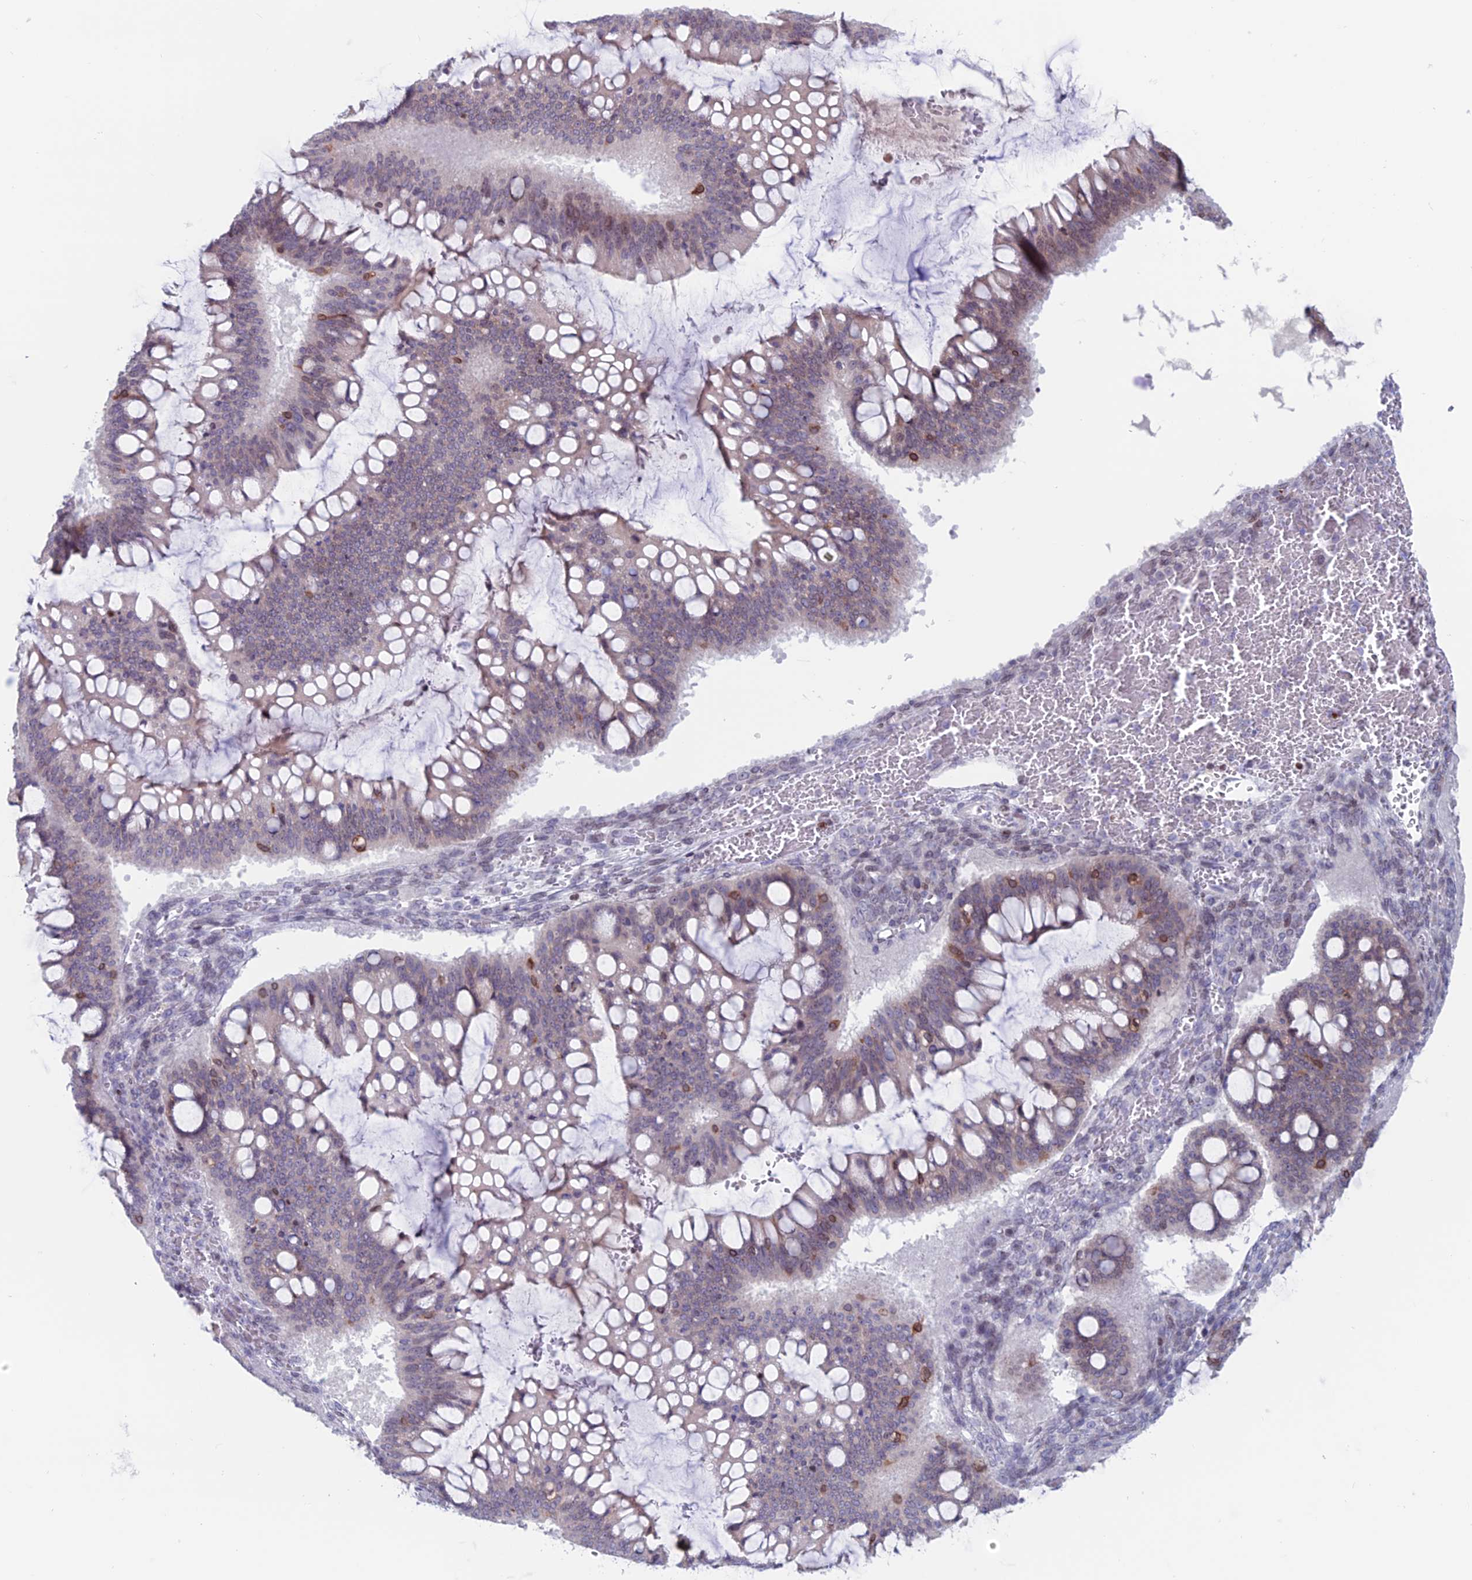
{"staining": {"intensity": "weak", "quantity": "<25%", "location": "nuclear"}, "tissue": "ovarian cancer", "cell_type": "Tumor cells", "image_type": "cancer", "snomed": [{"axis": "morphology", "description": "Cystadenocarcinoma, mucinous, NOS"}, {"axis": "topography", "description": "Ovary"}], "caption": "Image shows no significant protein positivity in tumor cells of ovarian cancer.", "gene": "CERS6", "patient": {"sex": "female", "age": 73}}